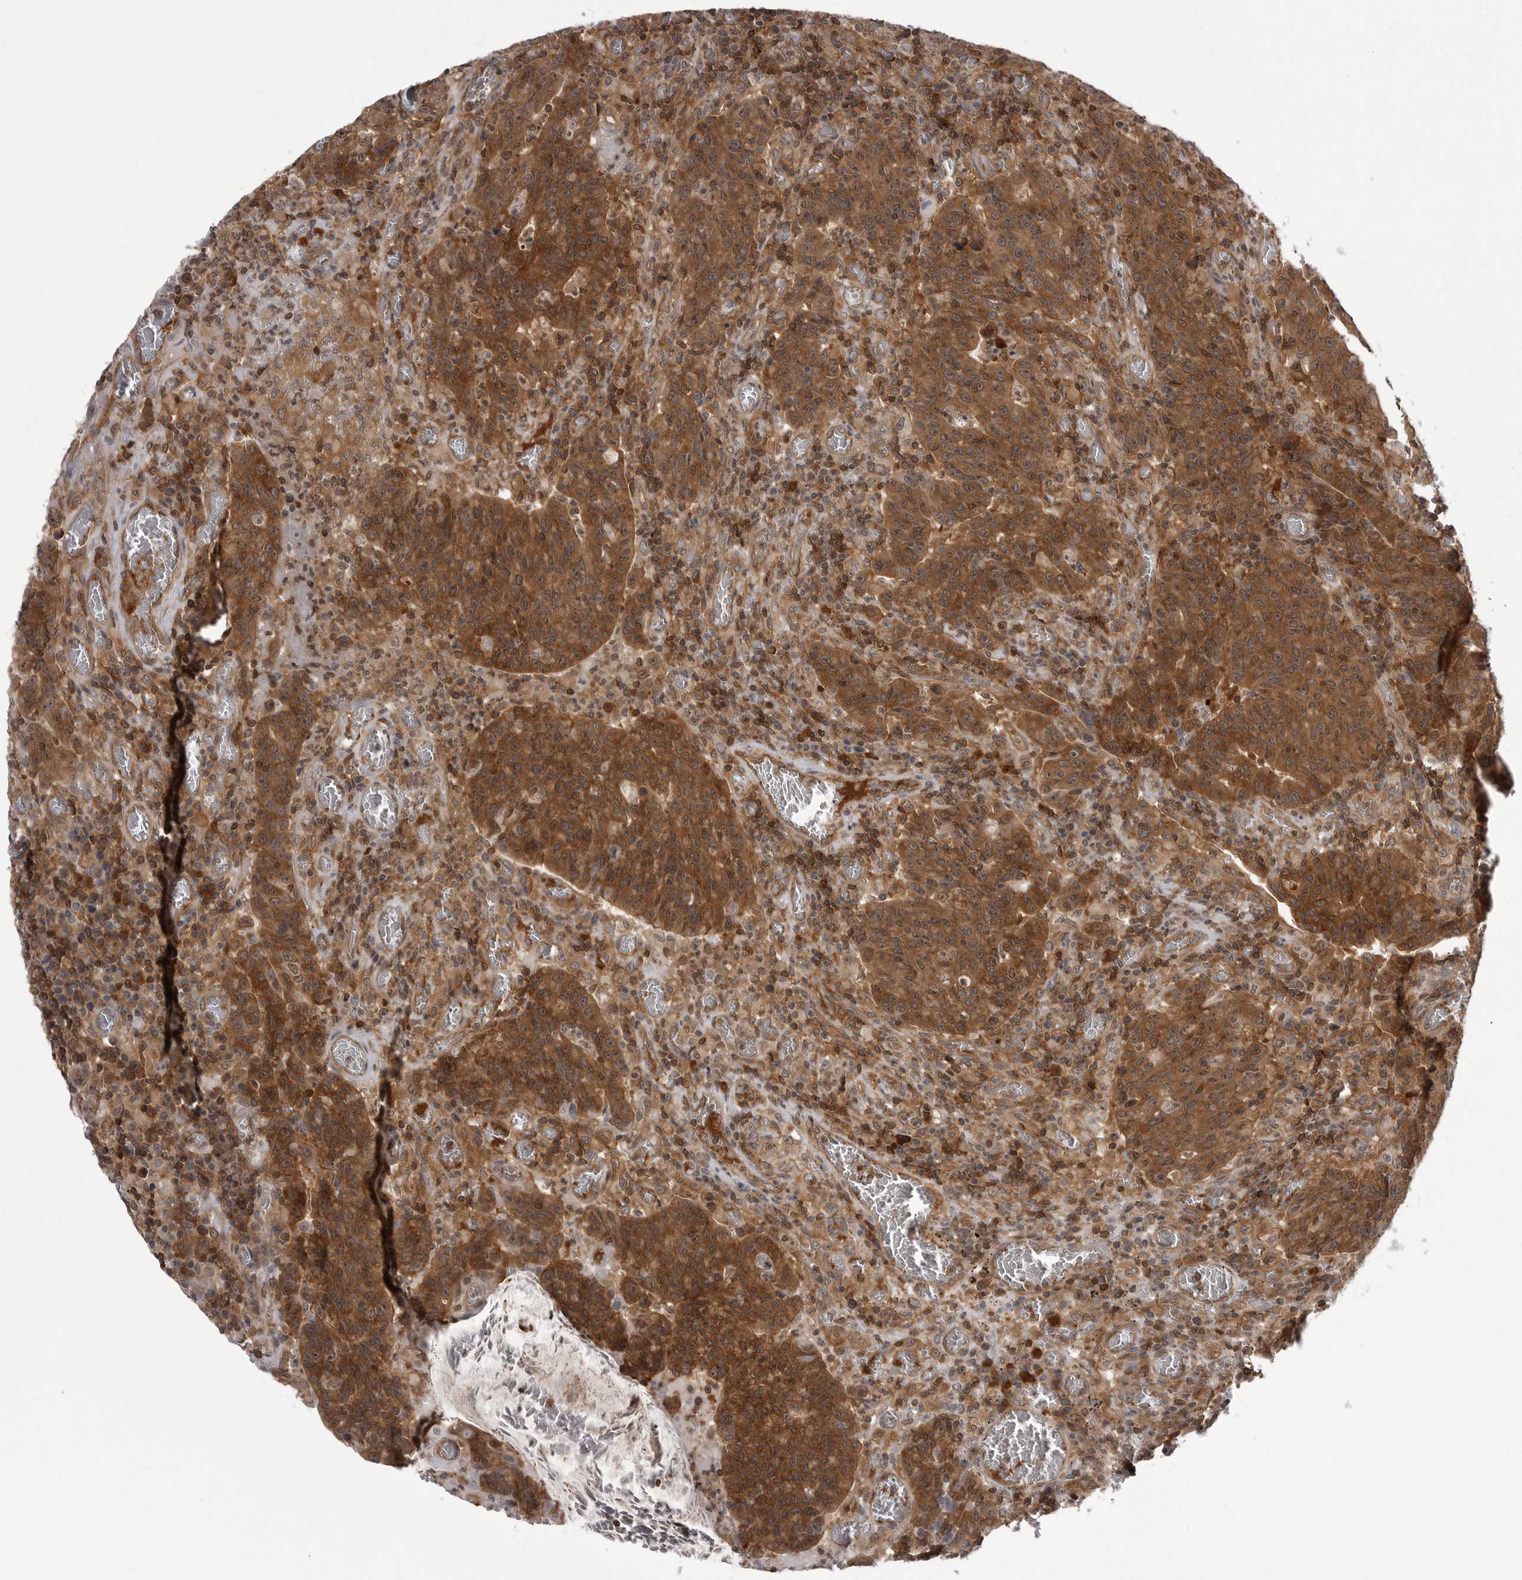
{"staining": {"intensity": "strong", "quantity": ">75%", "location": "cytoplasmic/membranous"}, "tissue": "colorectal cancer", "cell_type": "Tumor cells", "image_type": "cancer", "snomed": [{"axis": "morphology", "description": "Adenocarcinoma, NOS"}, {"axis": "topography", "description": "Colon"}], "caption": "A brown stain shows strong cytoplasmic/membranous expression of a protein in colorectal adenocarcinoma tumor cells.", "gene": "STK24", "patient": {"sex": "female", "age": 75}}